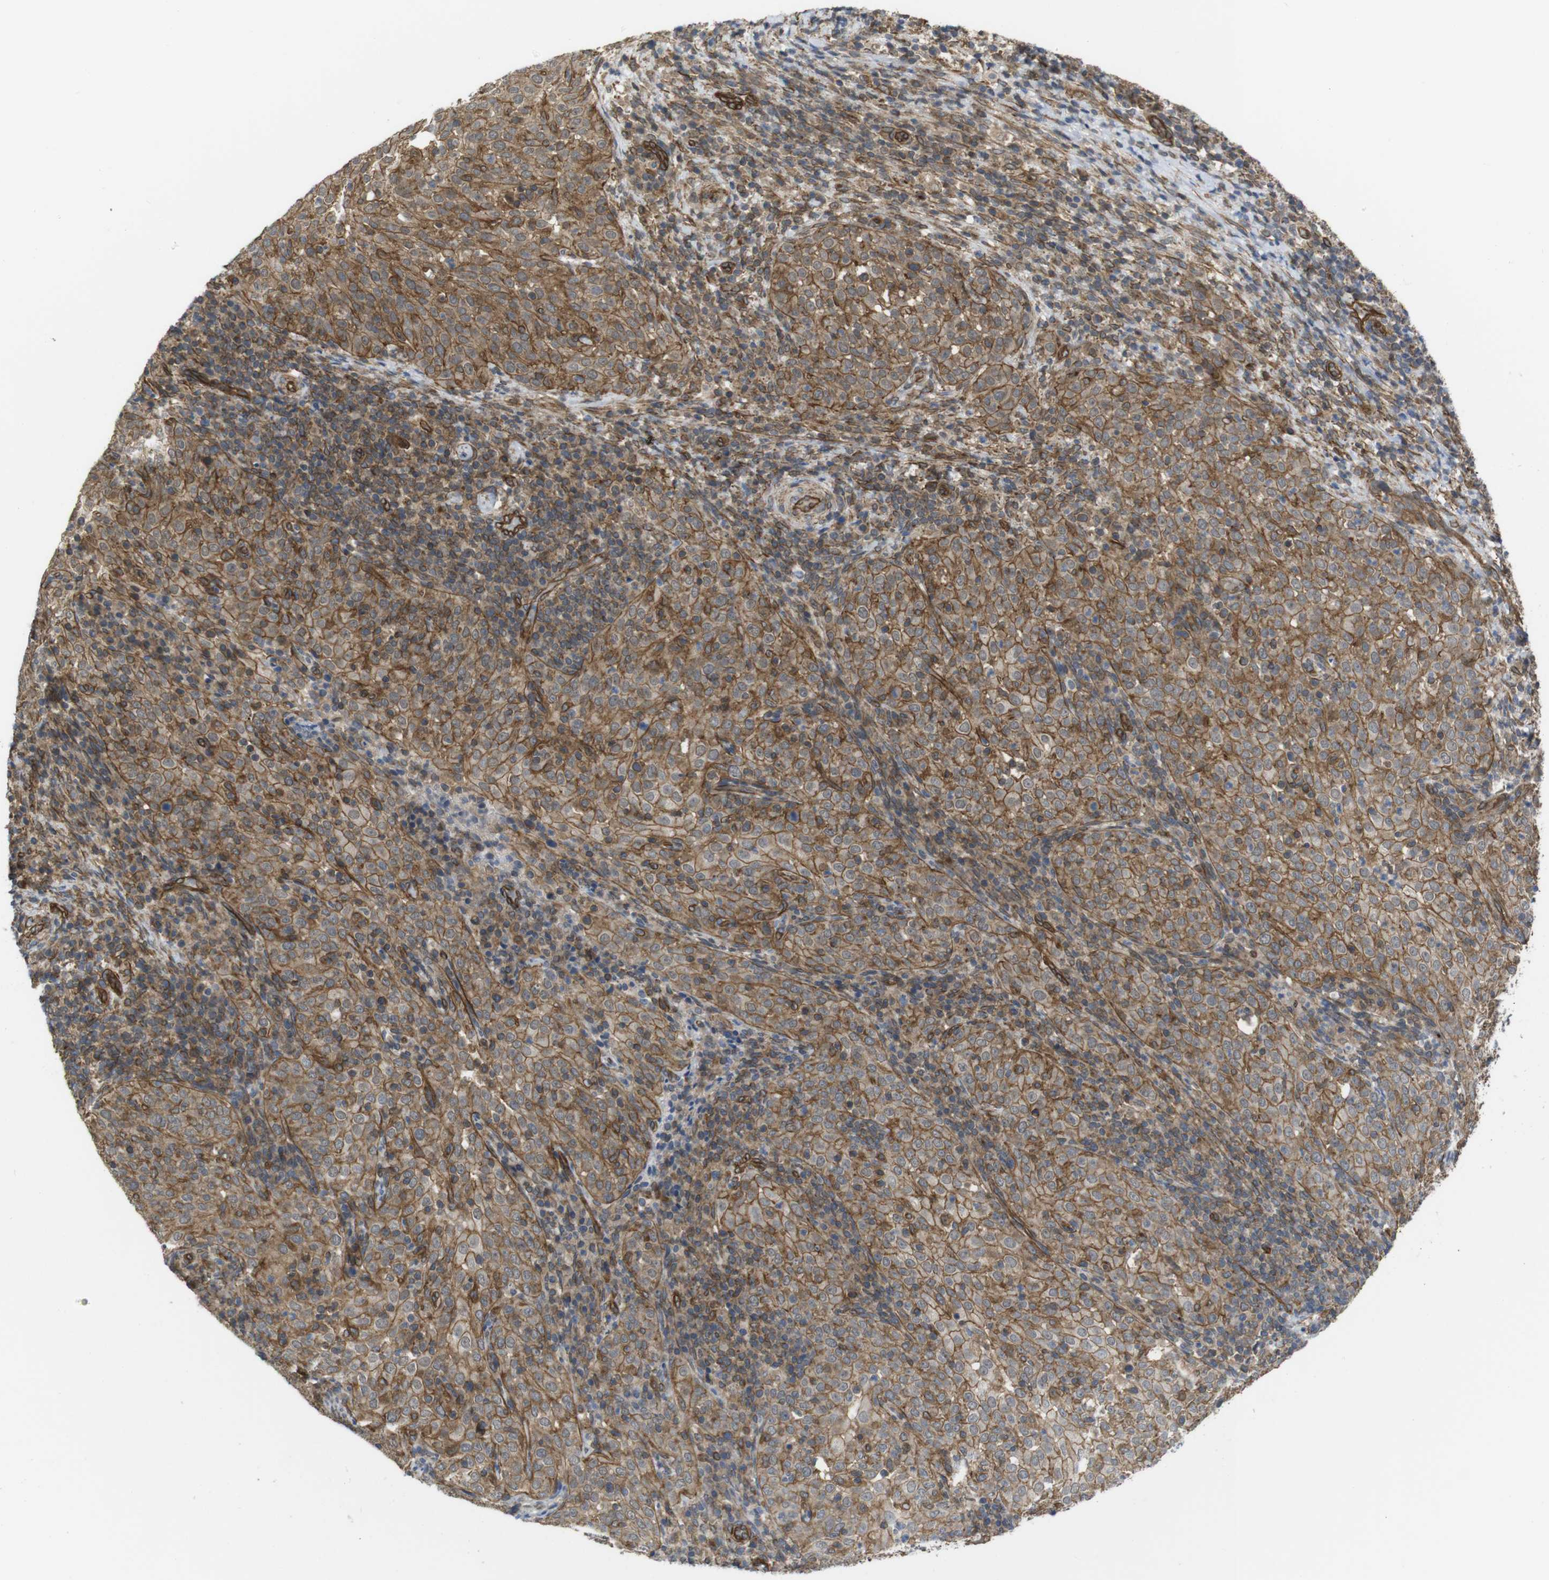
{"staining": {"intensity": "moderate", "quantity": ">75%", "location": "cytoplasmic/membranous"}, "tissue": "cervical cancer", "cell_type": "Tumor cells", "image_type": "cancer", "snomed": [{"axis": "morphology", "description": "Squamous cell carcinoma, NOS"}, {"axis": "topography", "description": "Cervix"}], "caption": "Moderate cytoplasmic/membranous protein positivity is present in approximately >75% of tumor cells in squamous cell carcinoma (cervical). (DAB IHC, brown staining for protein, blue staining for nuclei).", "gene": "ZDHHC5", "patient": {"sex": "female", "age": 51}}